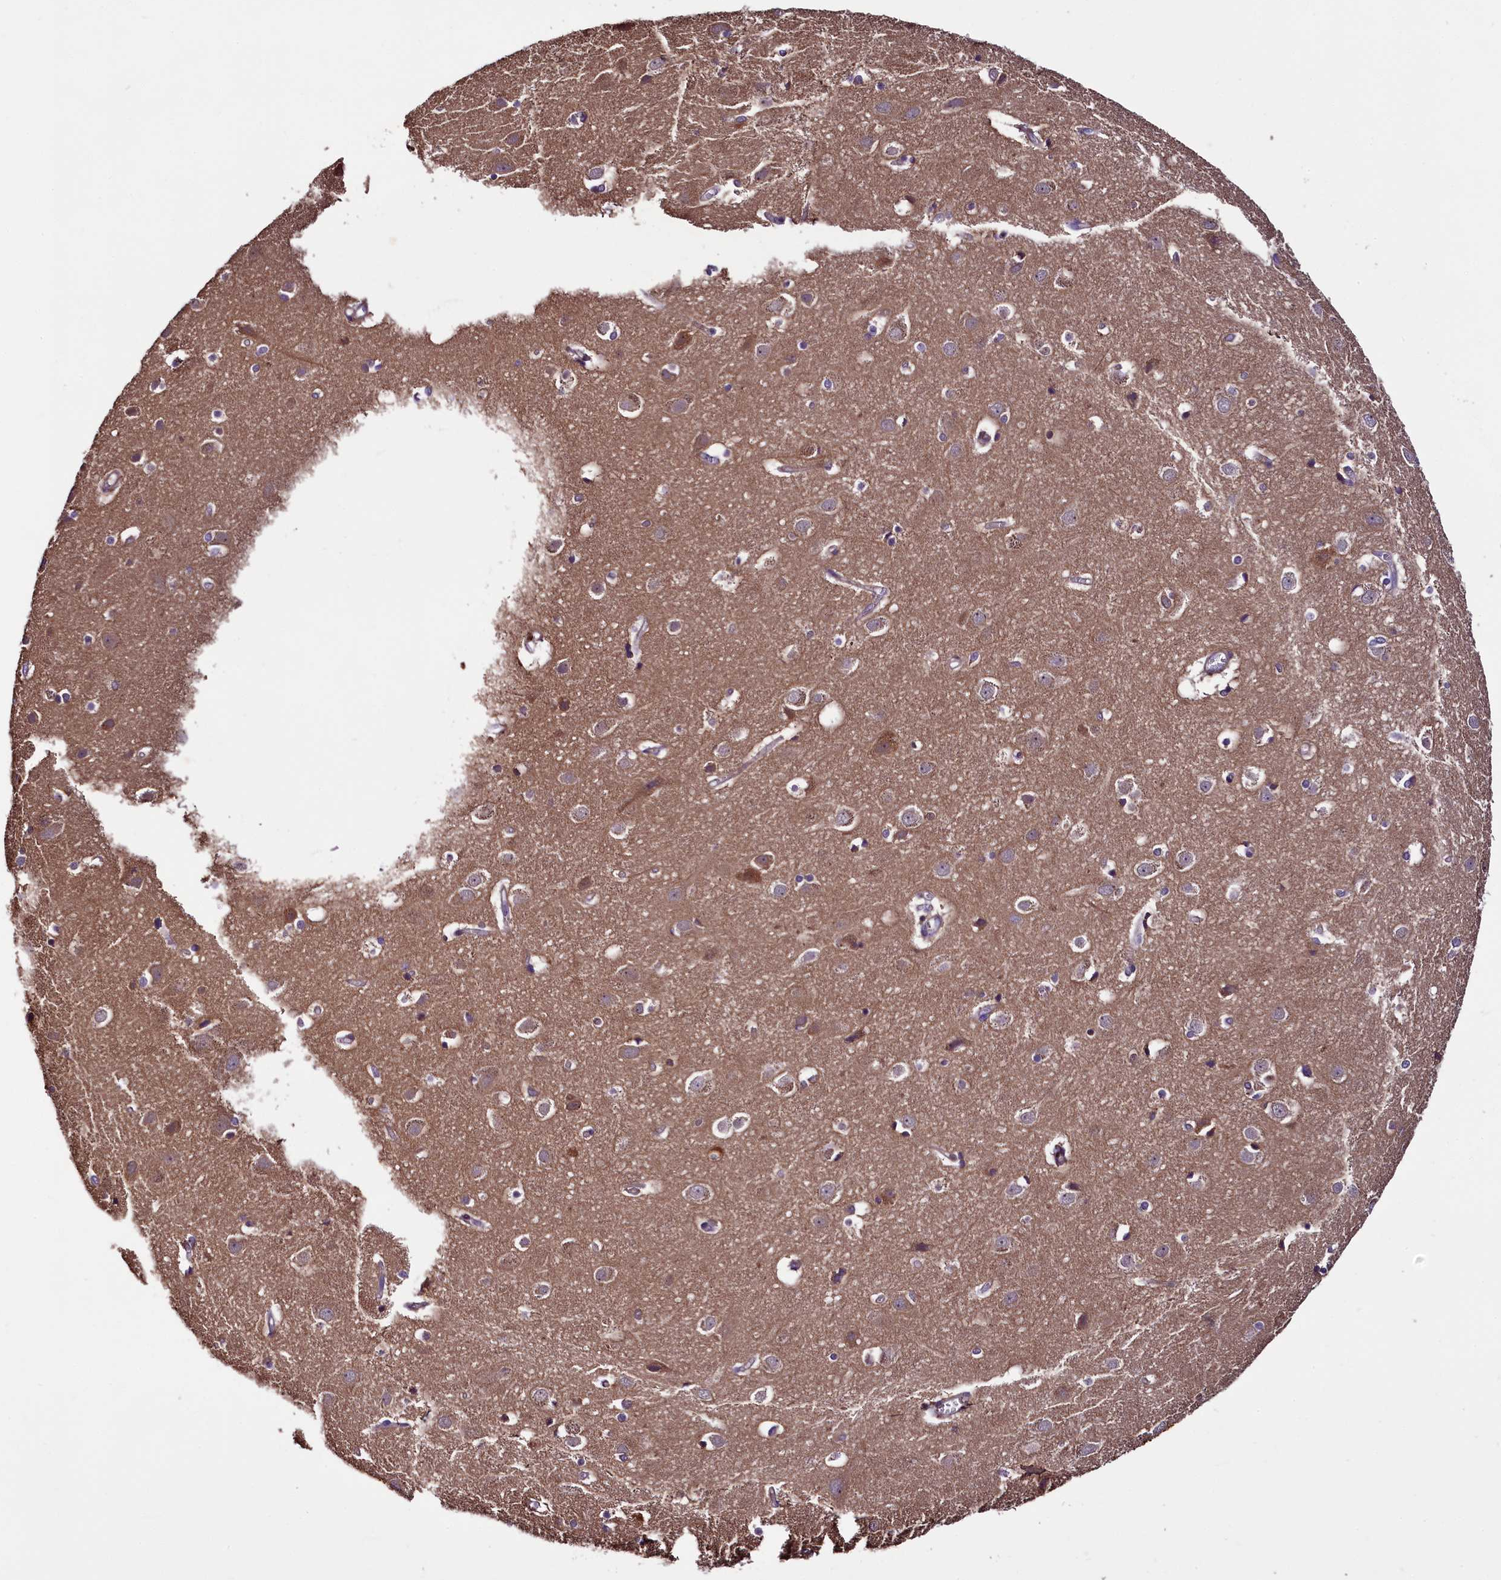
{"staining": {"intensity": "weak", "quantity": "25%-75%", "location": "cytoplasmic/membranous"}, "tissue": "cerebral cortex", "cell_type": "Endothelial cells", "image_type": "normal", "snomed": [{"axis": "morphology", "description": "Normal tissue, NOS"}, {"axis": "topography", "description": "Cerebral cortex"}], "caption": "Immunohistochemical staining of benign cerebral cortex shows low levels of weak cytoplasmic/membranous expression in approximately 25%-75% of endothelial cells.", "gene": "RPUSD2", "patient": {"sex": "male", "age": 54}}